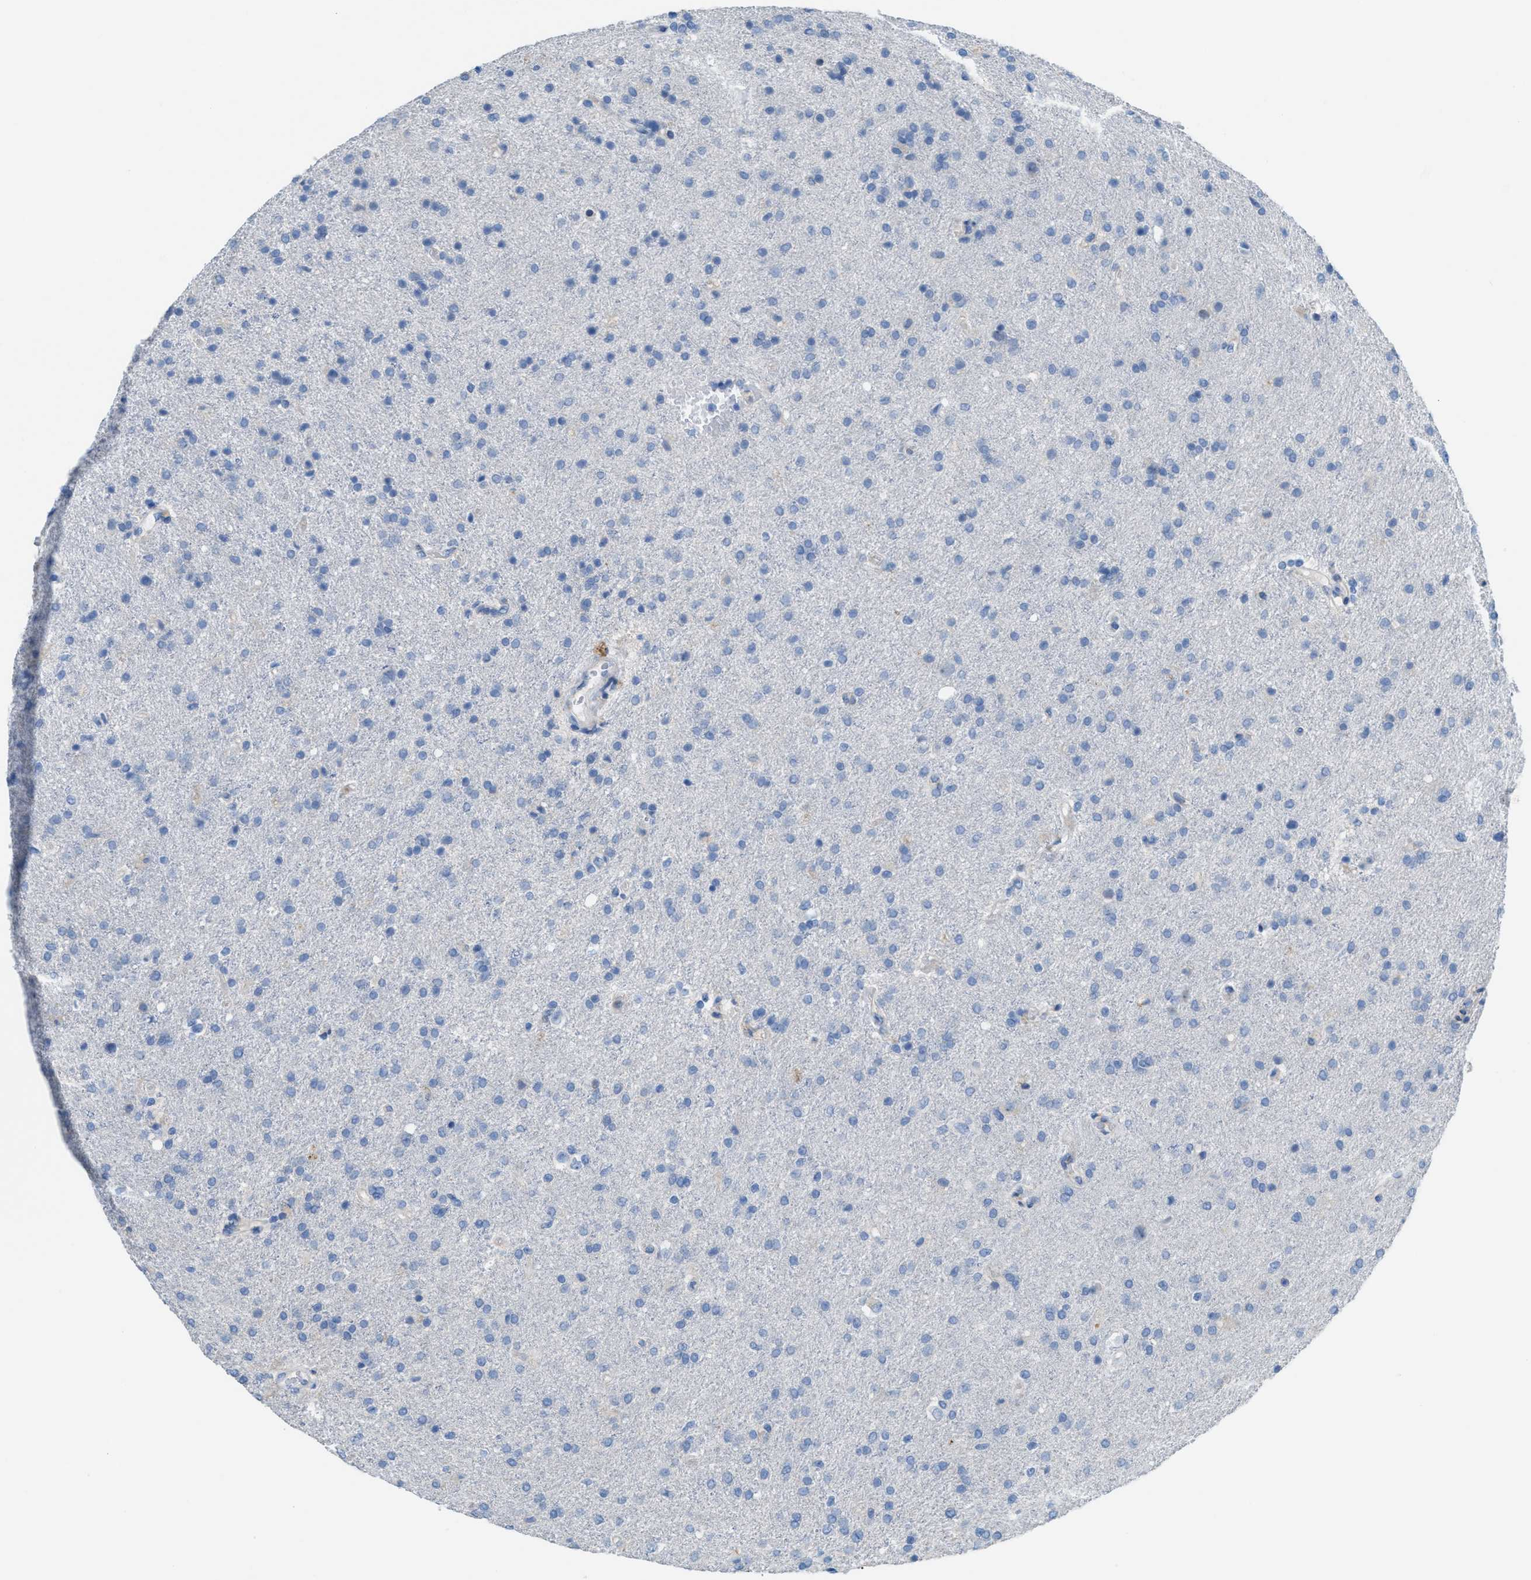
{"staining": {"intensity": "negative", "quantity": "none", "location": "none"}, "tissue": "glioma", "cell_type": "Tumor cells", "image_type": "cancer", "snomed": [{"axis": "morphology", "description": "Glioma, malignant, High grade"}, {"axis": "topography", "description": "Brain"}], "caption": "Immunohistochemistry (IHC) of human glioma shows no expression in tumor cells. (DAB immunohistochemistry, high magnification).", "gene": "MPP3", "patient": {"sex": "male", "age": 72}}